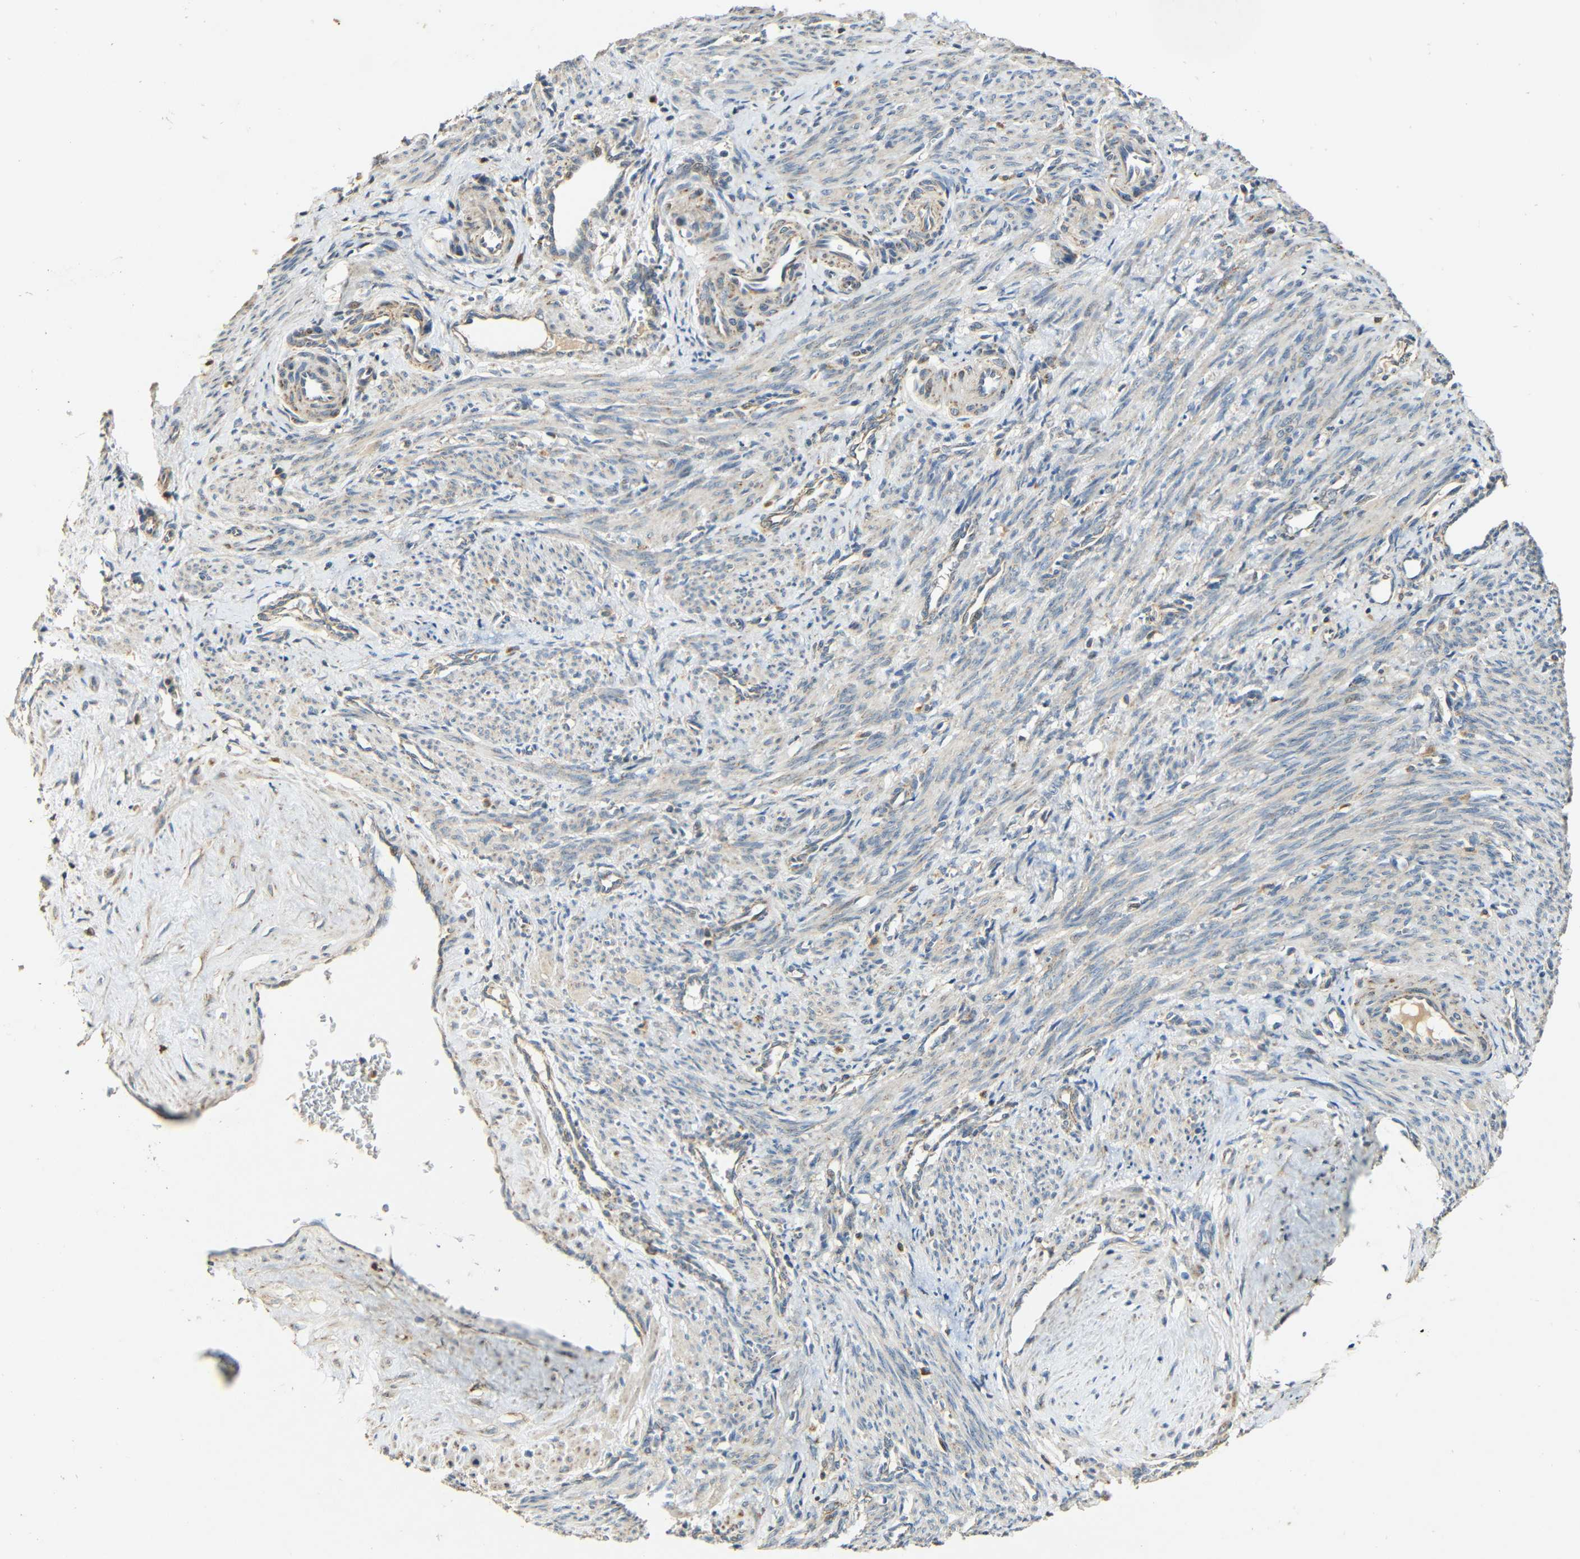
{"staining": {"intensity": "weak", "quantity": "25%-75%", "location": "cytoplasmic/membranous"}, "tissue": "smooth muscle", "cell_type": "Smooth muscle cells", "image_type": "normal", "snomed": [{"axis": "morphology", "description": "Normal tissue, NOS"}, {"axis": "topography", "description": "Endometrium"}], "caption": "Approximately 25%-75% of smooth muscle cells in benign smooth muscle exhibit weak cytoplasmic/membranous protein staining as visualized by brown immunohistochemical staining.", "gene": "KAZALD1", "patient": {"sex": "female", "age": 33}}